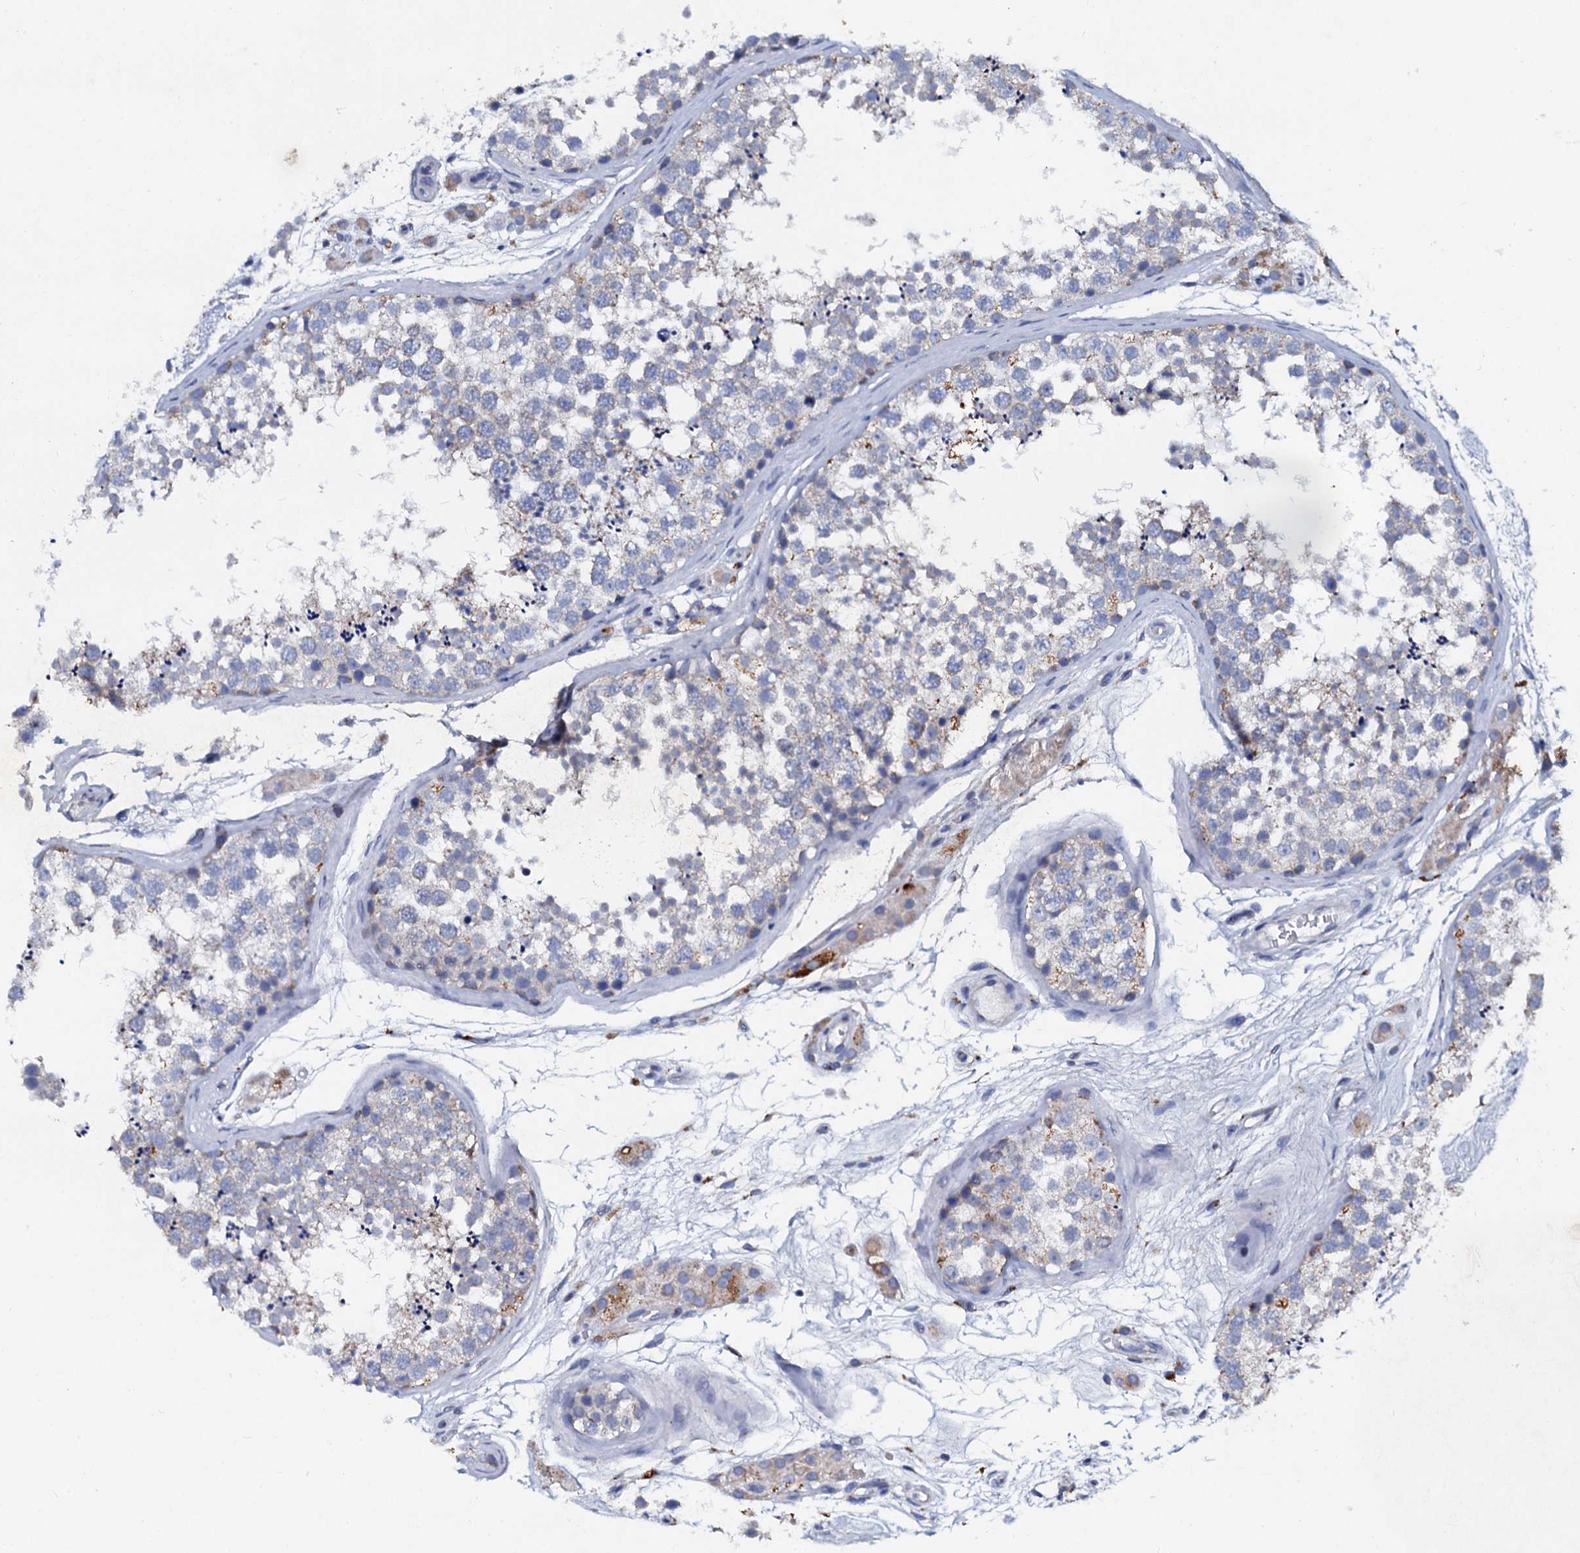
{"staining": {"intensity": "weak", "quantity": "25%-75%", "location": "cytoplasmic/membranous"}, "tissue": "testis", "cell_type": "Cells in seminiferous ducts", "image_type": "normal", "snomed": [{"axis": "morphology", "description": "Normal tissue, NOS"}, {"axis": "topography", "description": "Testis"}], "caption": "Approximately 25%-75% of cells in seminiferous ducts in normal human testis show weak cytoplasmic/membranous protein positivity as visualized by brown immunohistochemical staining.", "gene": "SLC37A4", "patient": {"sex": "male", "age": 56}}